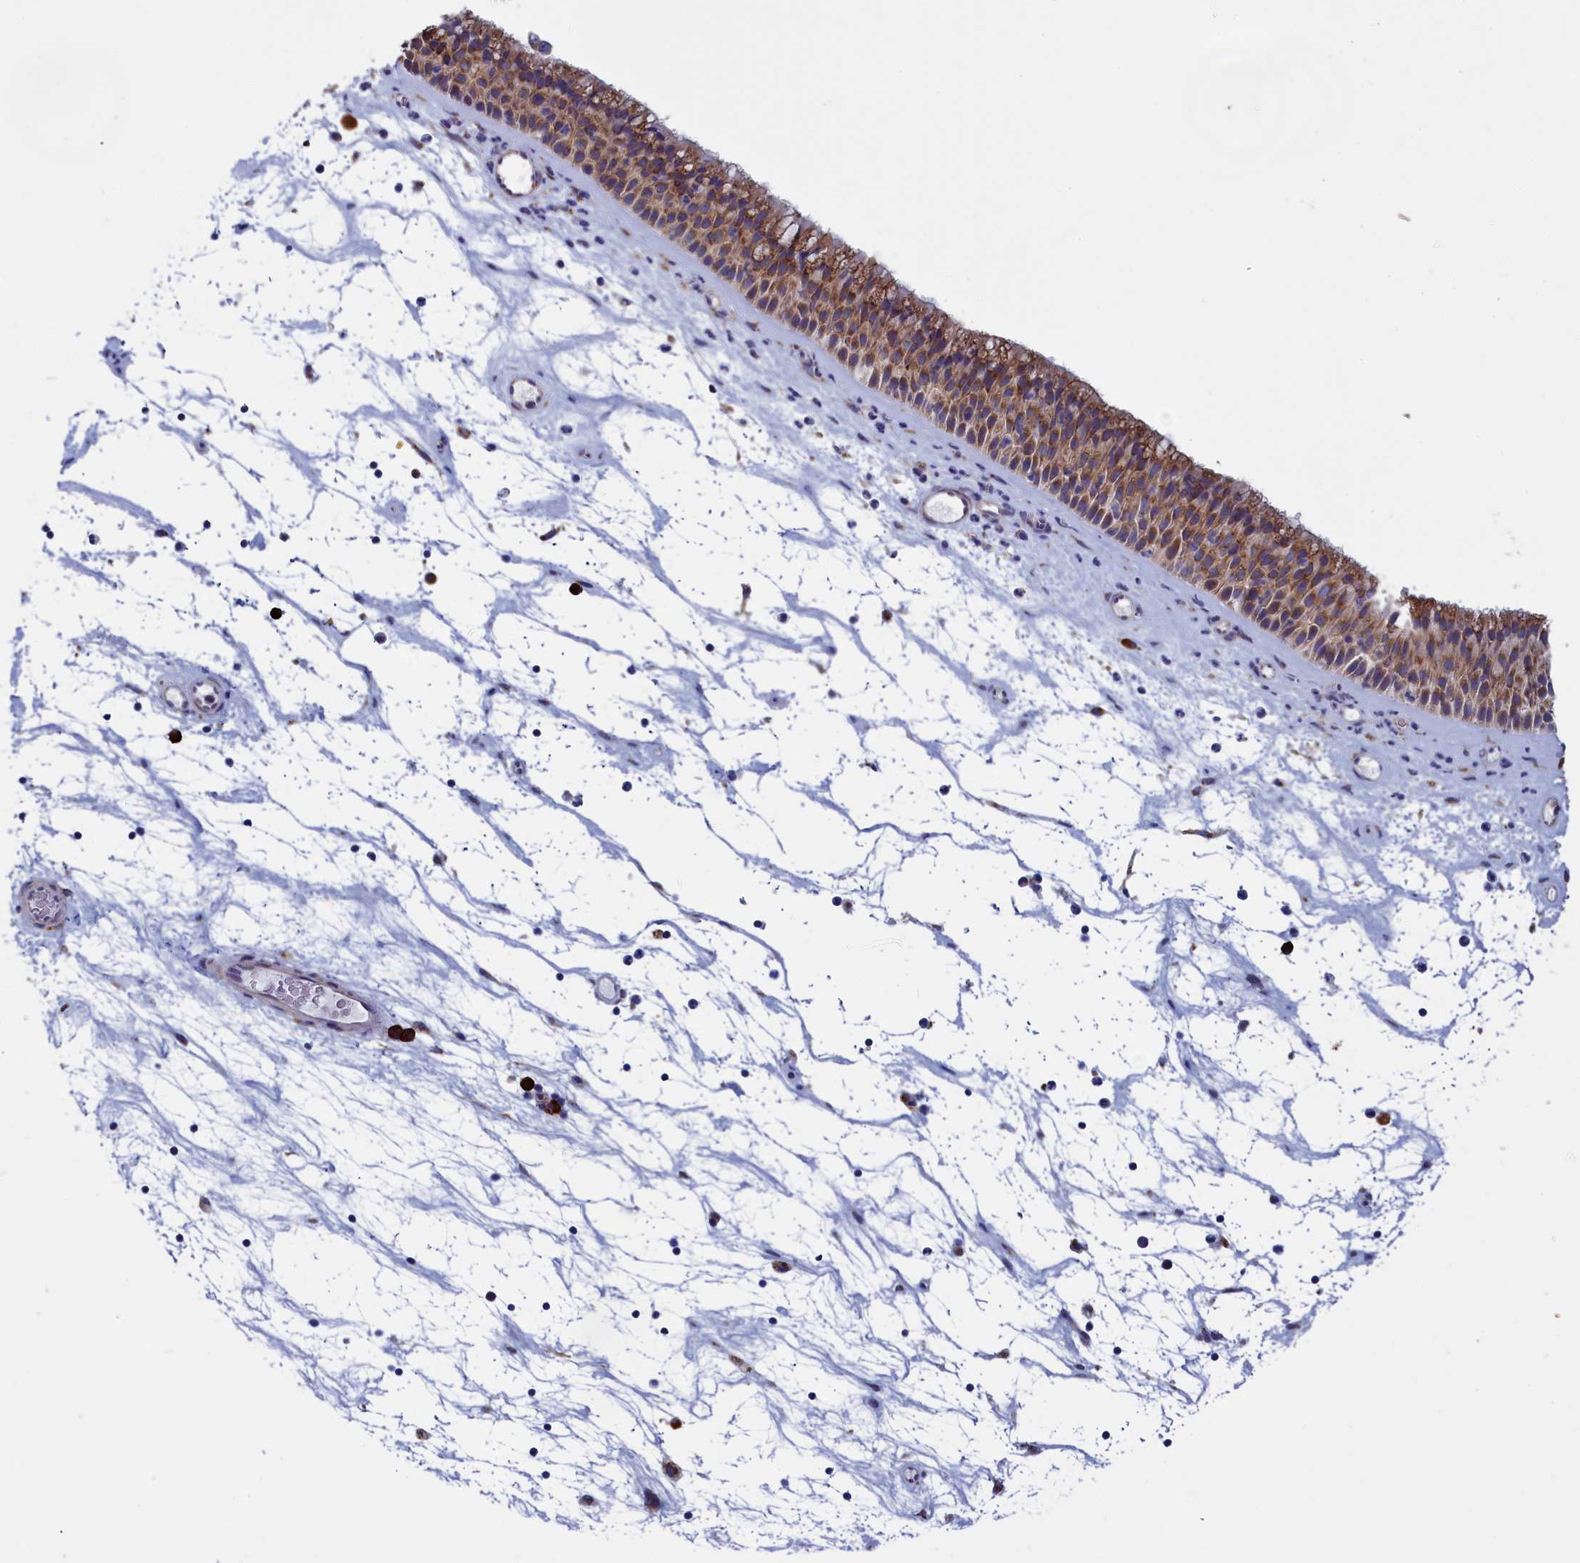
{"staining": {"intensity": "strong", "quantity": ">75%", "location": "cytoplasmic/membranous"}, "tissue": "nasopharynx", "cell_type": "Respiratory epithelial cells", "image_type": "normal", "snomed": [{"axis": "morphology", "description": "Normal tissue, NOS"}, {"axis": "topography", "description": "Nasopharynx"}], "caption": "Respiratory epithelial cells reveal high levels of strong cytoplasmic/membranous staining in approximately >75% of cells in unremarkable human nasopharynx.", "gene": "CCDC68", "patient": {"sex": "male", "age": 64}}